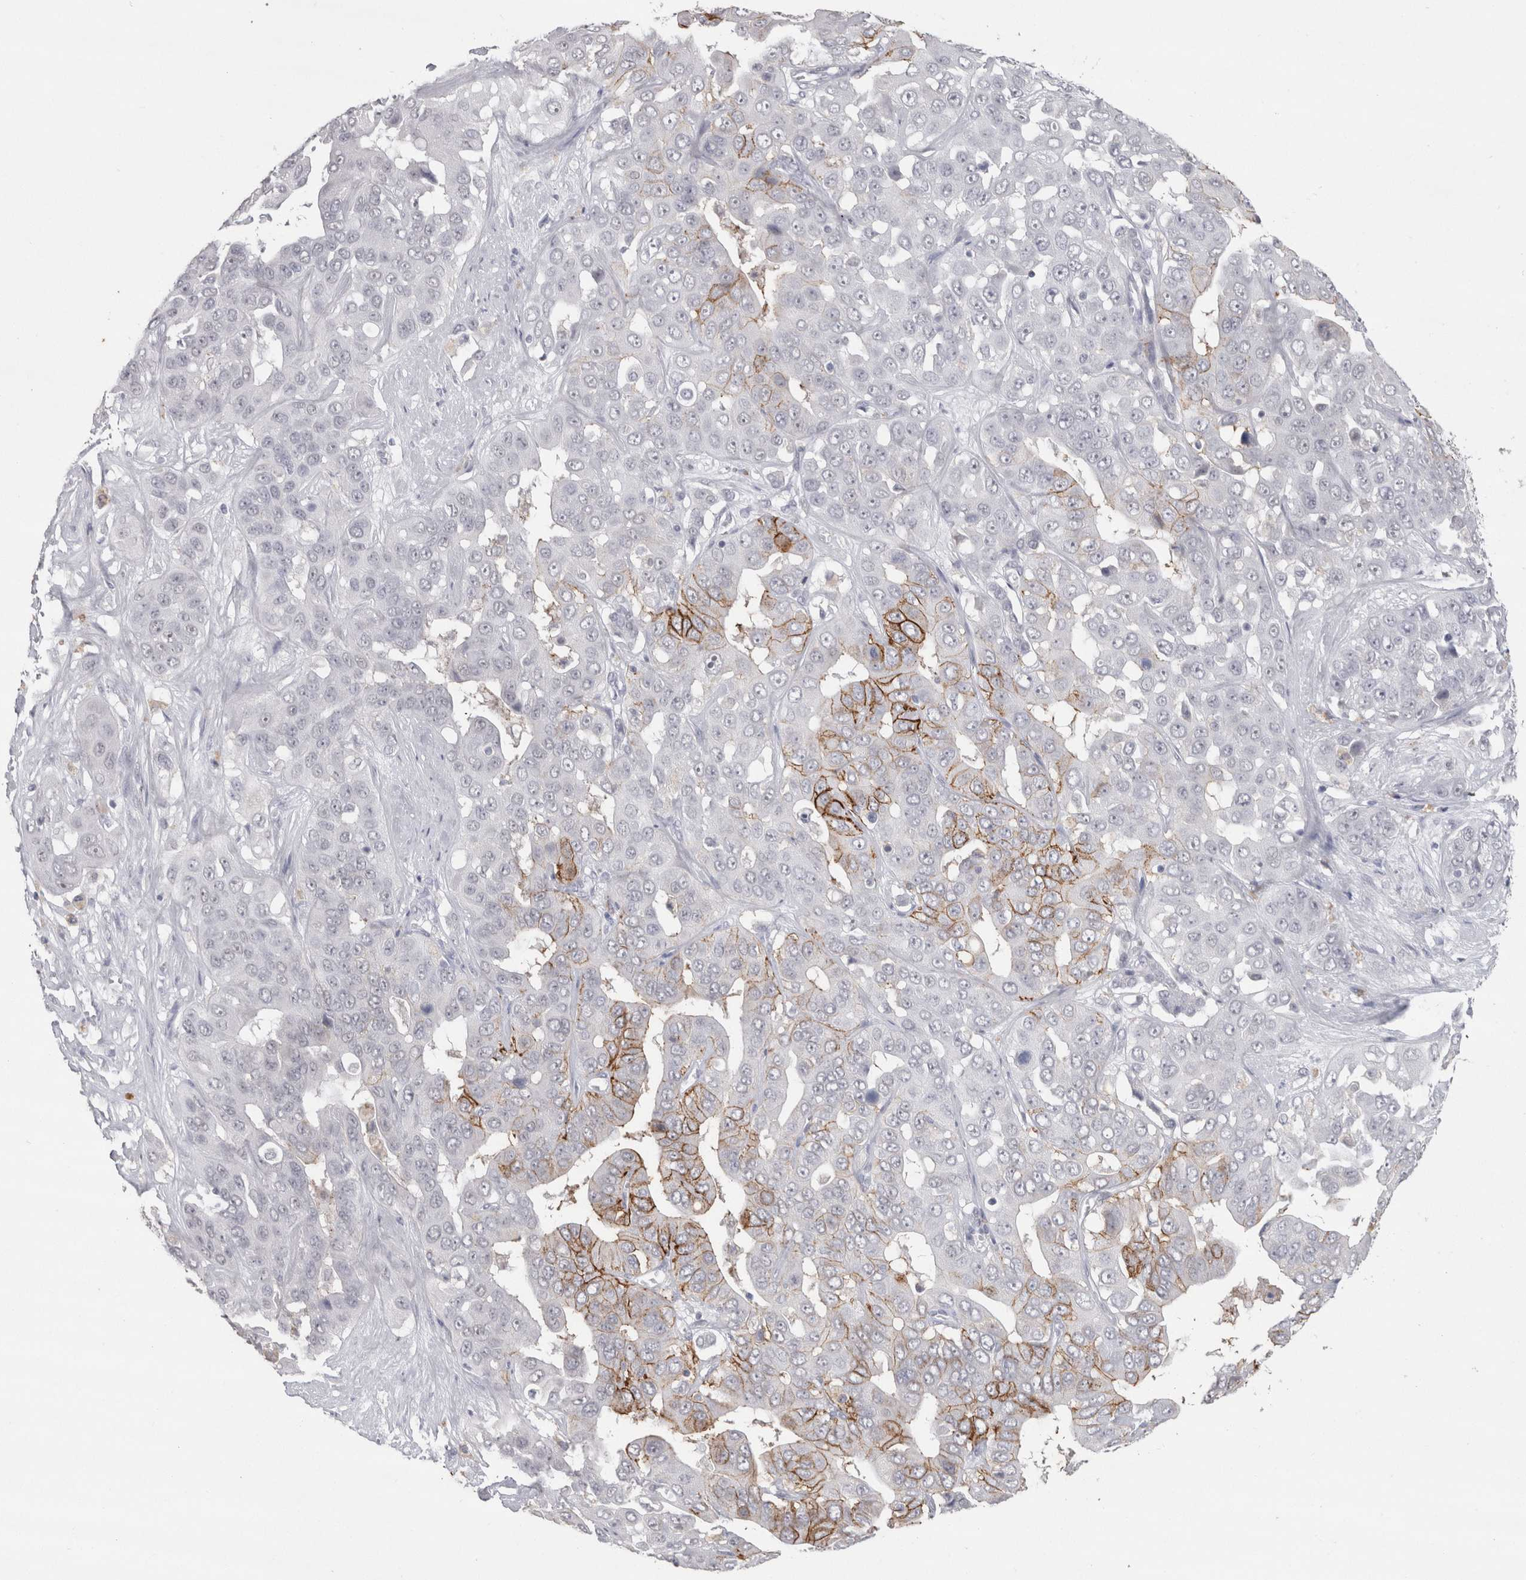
{"staining": {"intensity": "strong", "quantity": "<25%", "location": "cytoplasmic/membranous"}, "tissue": "liver cancer", "cell_type": "Tumor cells", "image_type": "cancer", "snomed": [{"axis": "morphology", "description": "Cholangiocarcinoma"}, {"axis": "topography", "description": "Liver"}], "caption": "Approximately <25% of tumor cells in human liver cancer (cholangiocarcinoma) show strong cytoplasmic/membranous protein staining as visualized by brown immunohistochemical staining.", "gene": "CDH17", "patient": {"sex": "female", "age": 52}}